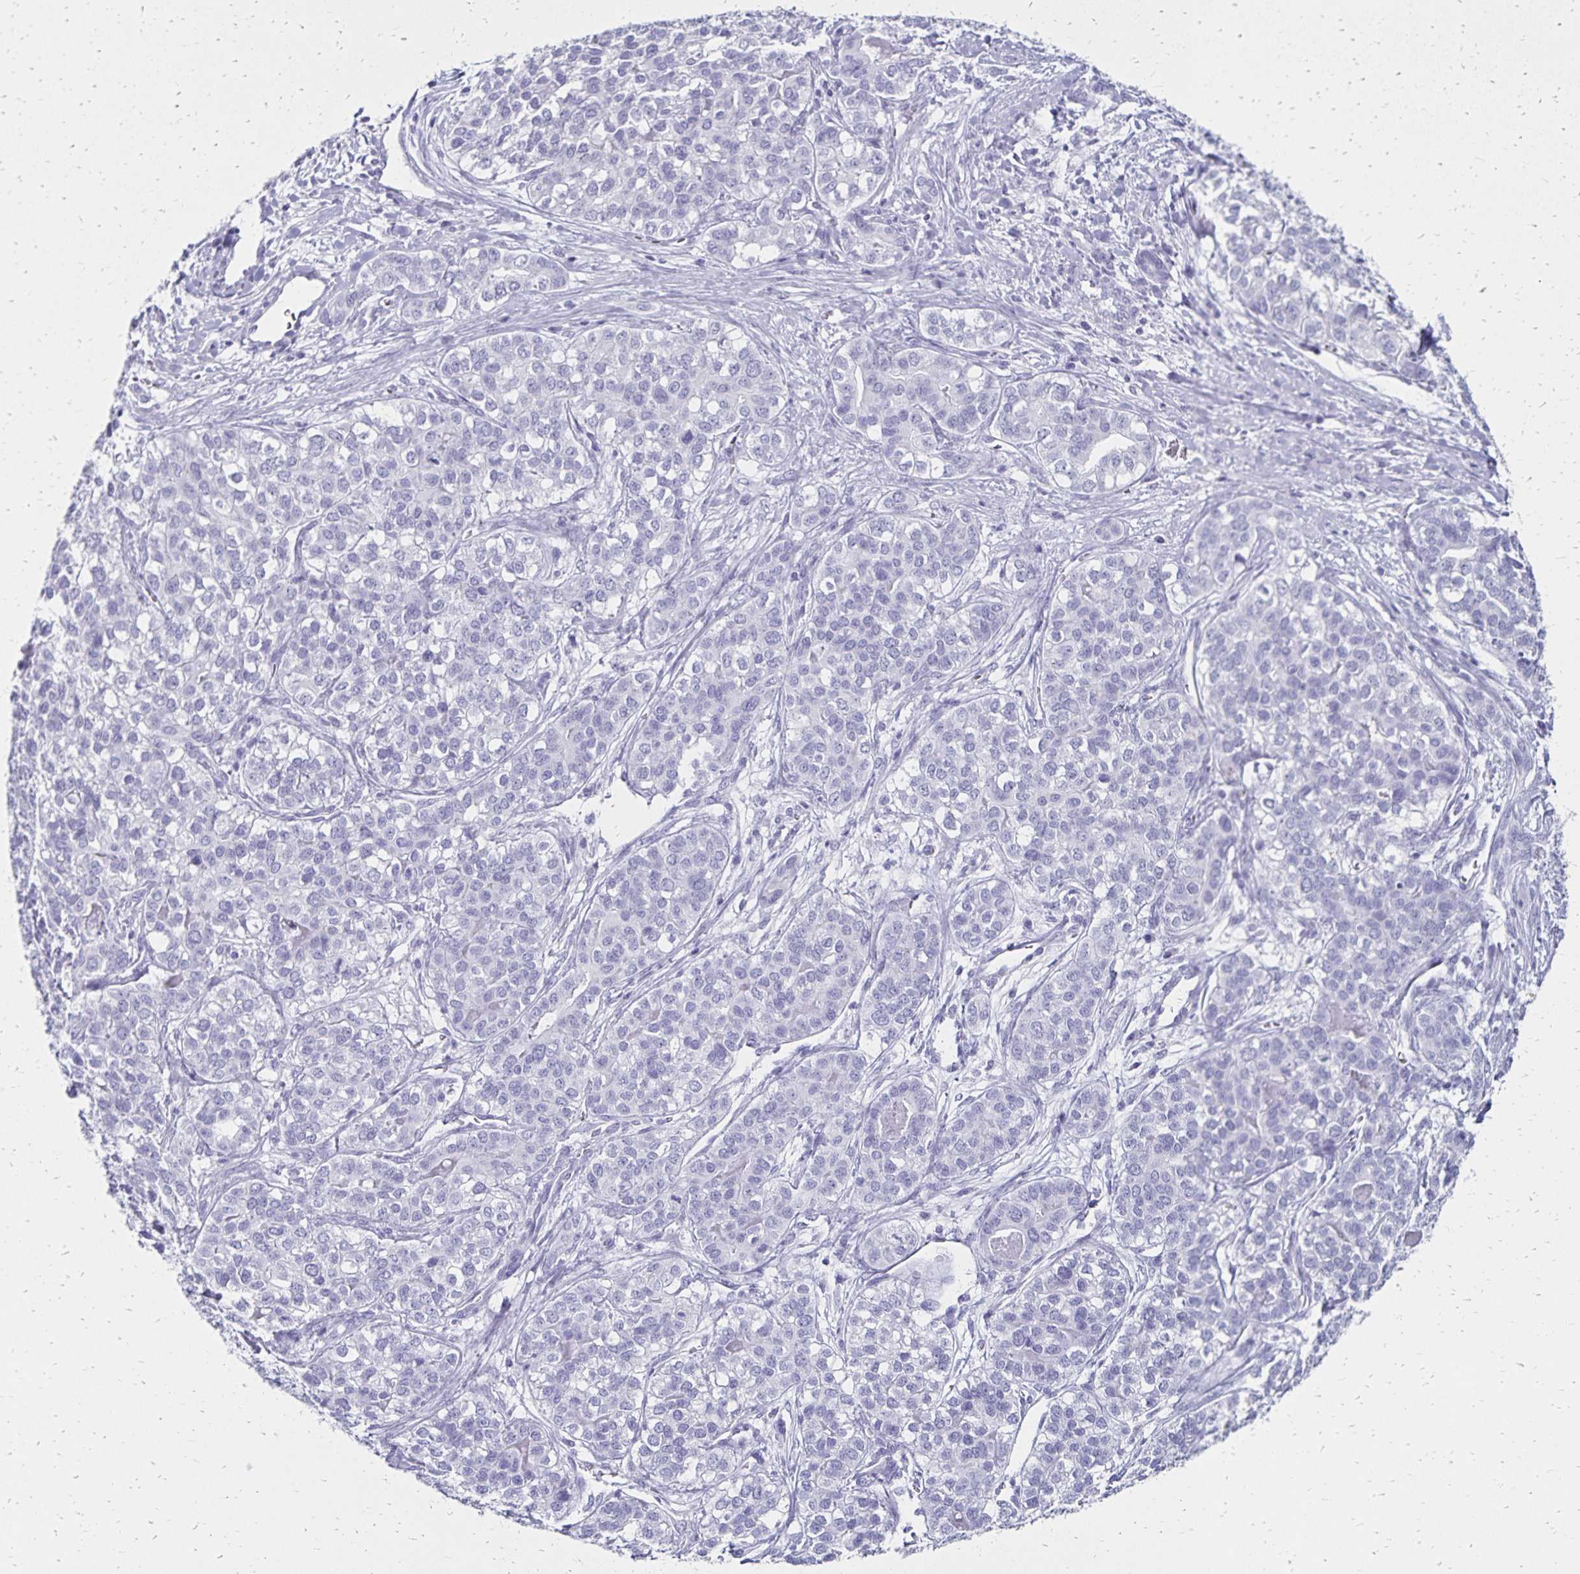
{"staining": {"intensity": "negative", "quantity": "none", "location": "none"}, "tissue": "liver cancer", "cell_type": "Tumor cells", "image_type": "cancer", "snomed": [{"axis": "morphology", "description": "Cholangiocarcinoma"}, {"axis": "topography", "description": "Liver"}], "caption": "High power microscopy photomicrograph of an IHC histopathology image of liver cholangiocarcinoma, revealing no significant expression in tumor cells.", "gene": "GIP", "patient": {"sex": "male", "age": 56}}